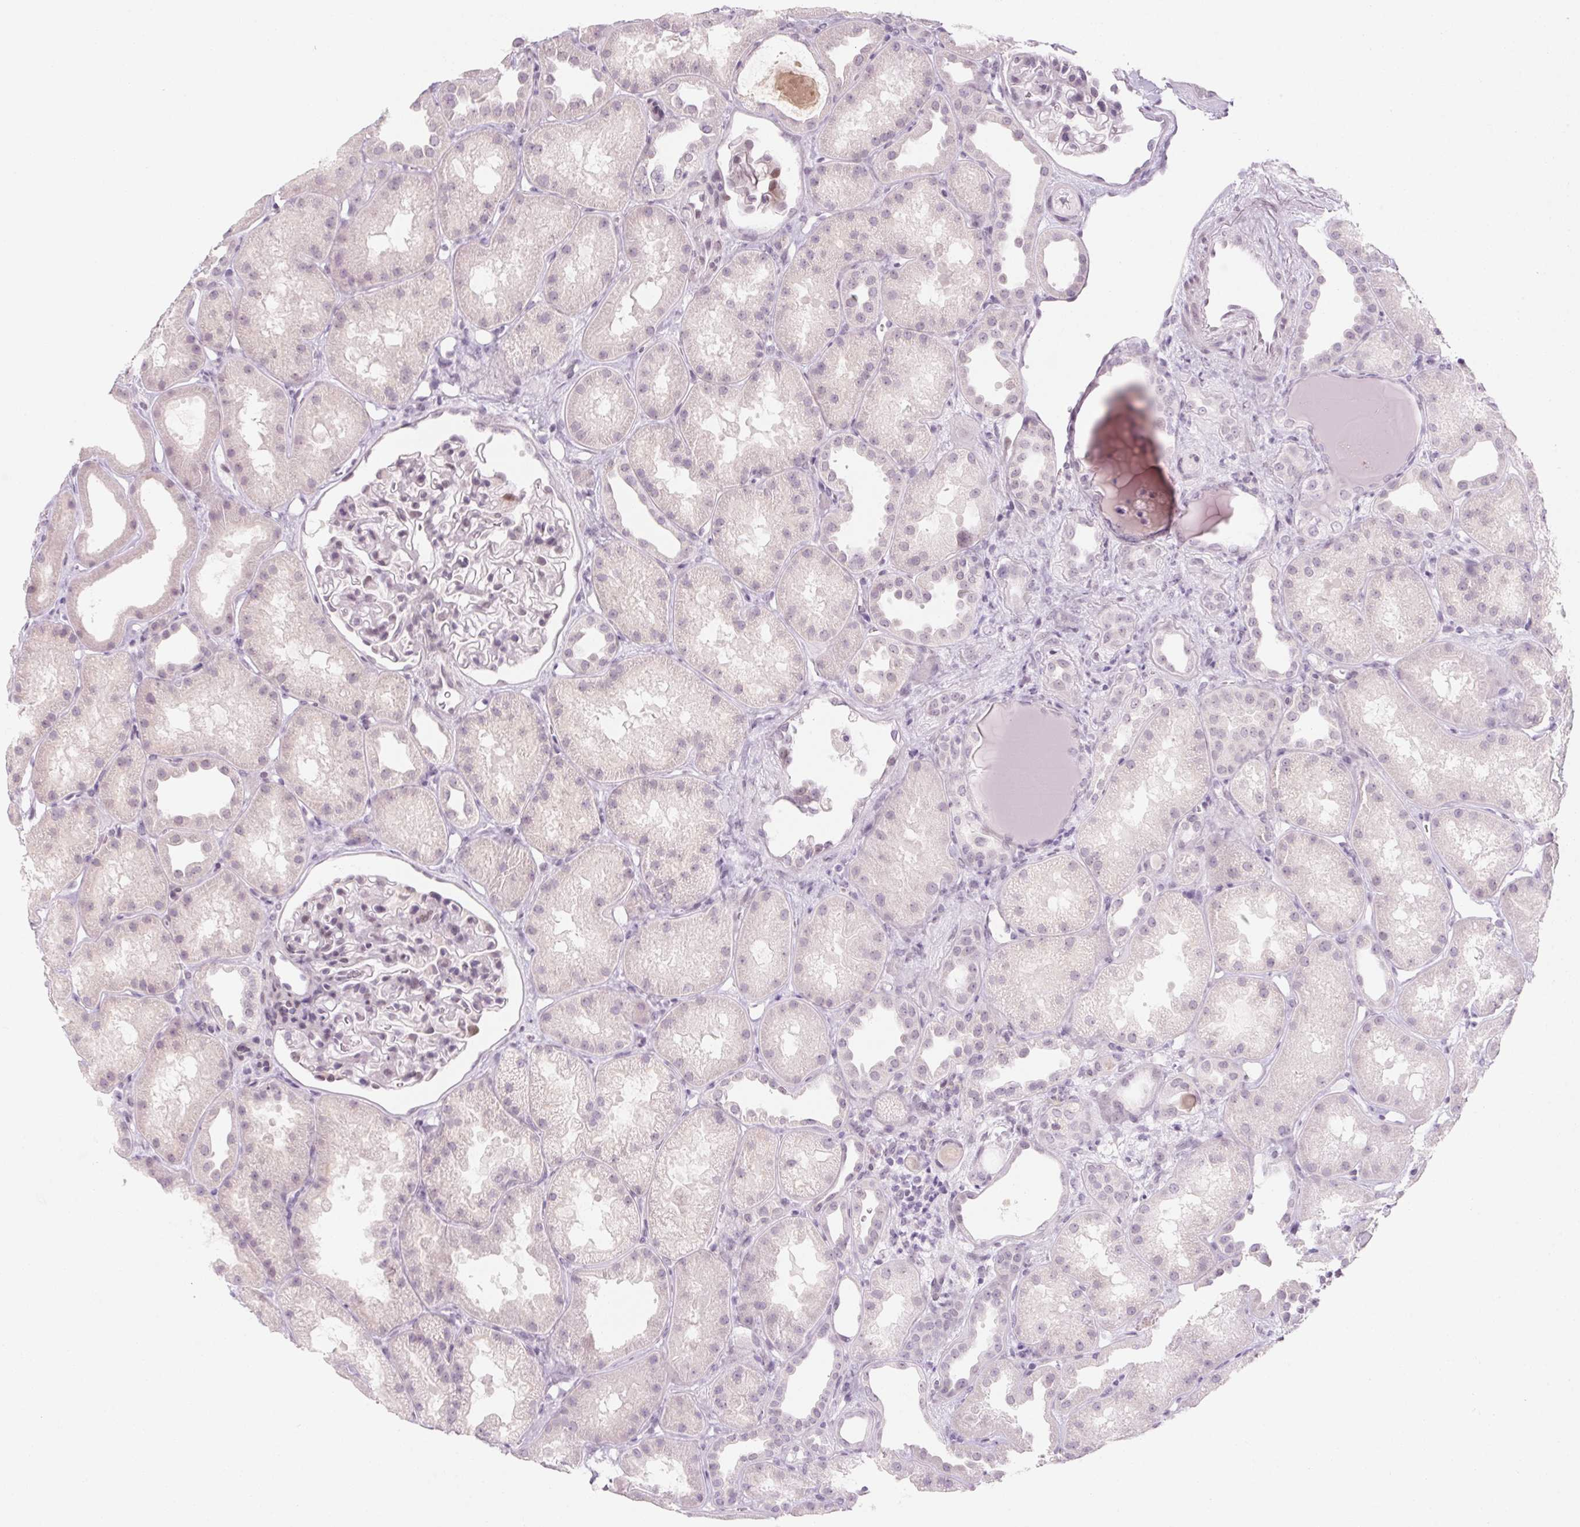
{"staining": {"intensity": "weak", "quantity": "25%-75%", "location": "nuclear"}, "tissue": "kidney", "cell_type": "Cells in glomeruli", "image_type": "normal", "snomed": [{"axis": "morphology", "description": "Normal tissue, NOS"}, {"axis": "topography", "description": "Kidney"}], "caption": "Kidney stained for a protein (brown) demonstrates weak nuclear positive staining in about 25%-75% of cells in glomeruli.", "gene": "KCNQ2", "patient": {"sex": "male", "age": 61}}